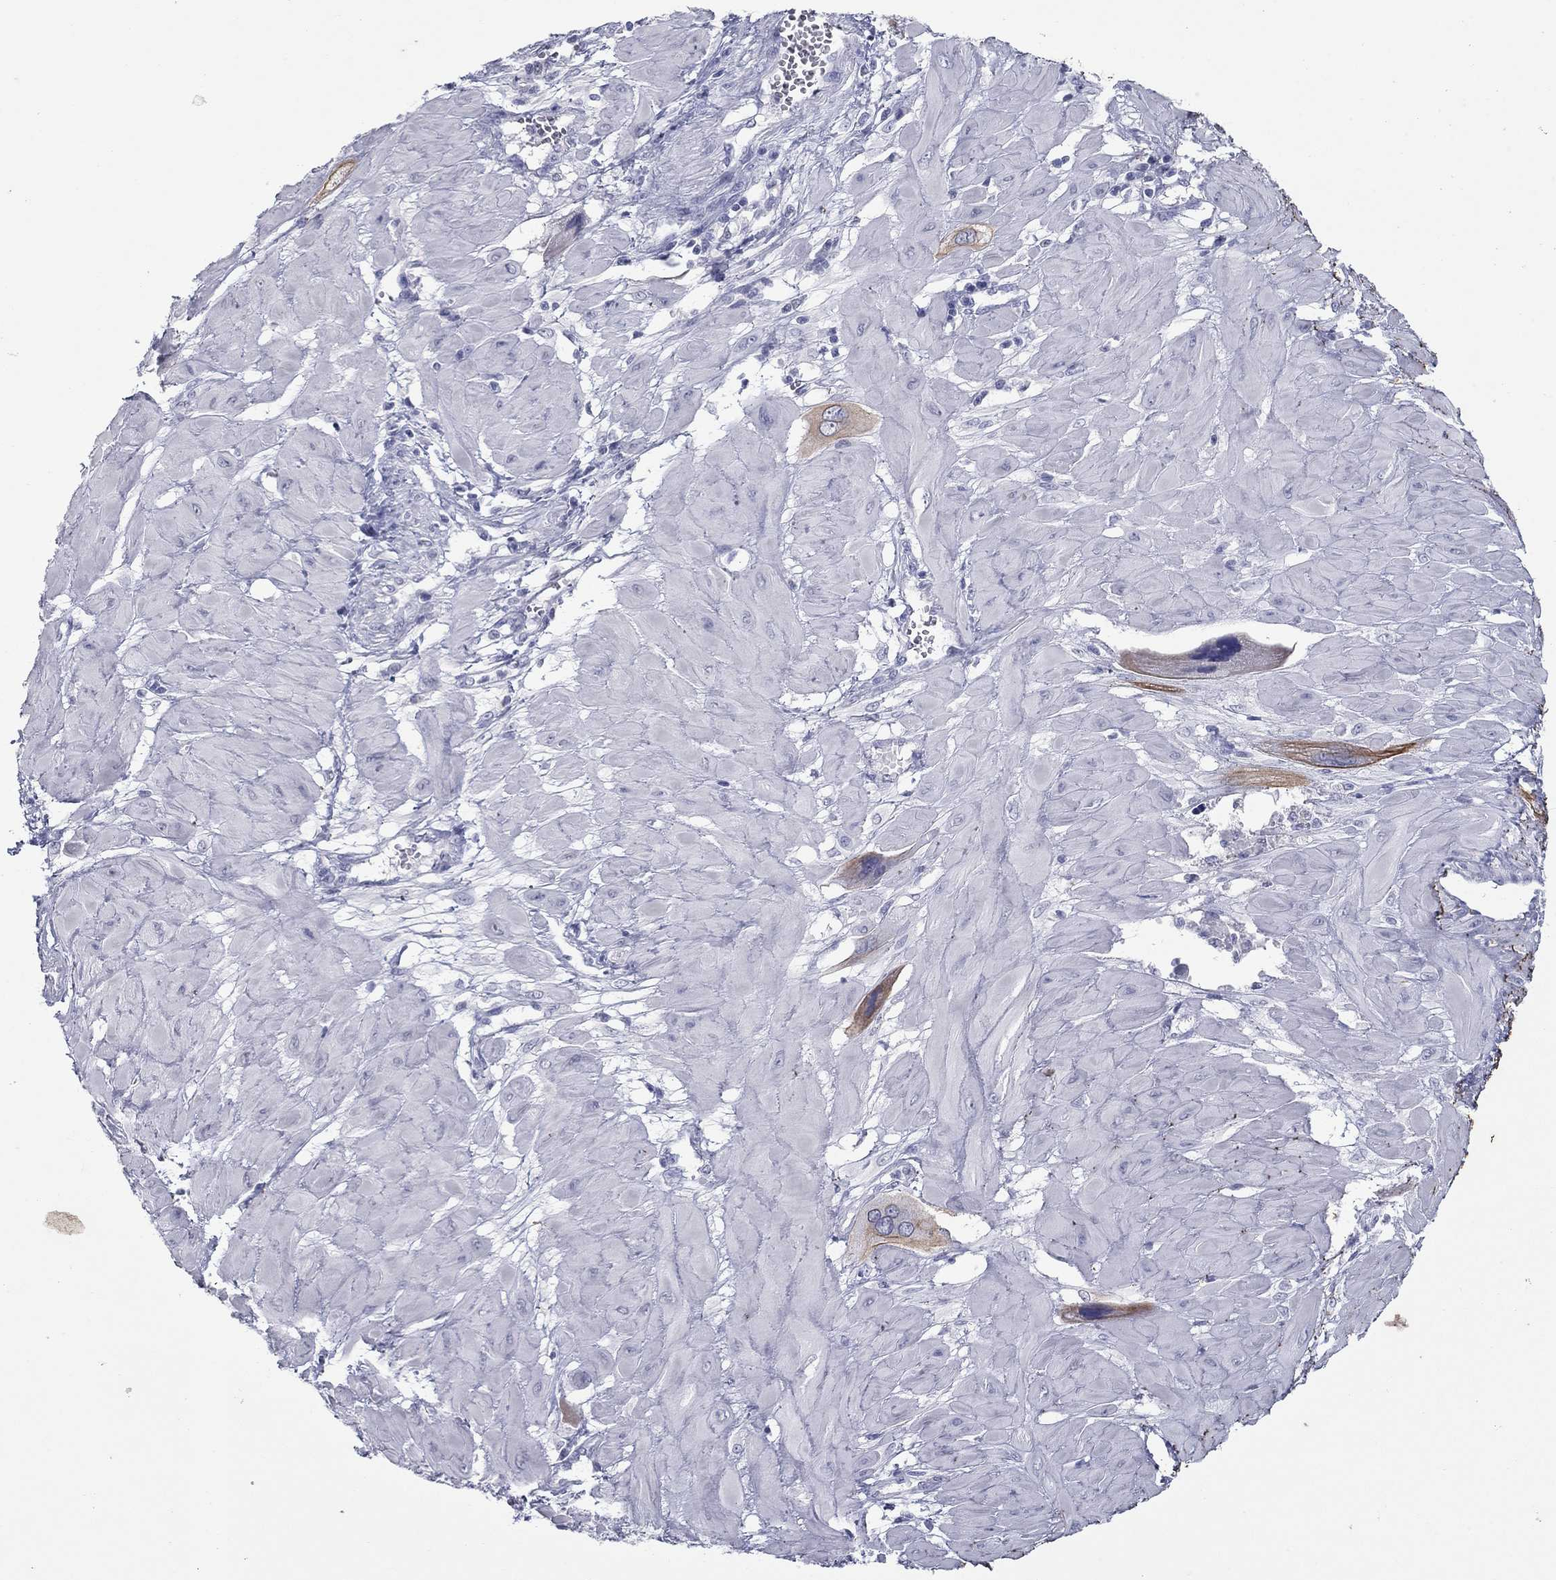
{"staining": {"intensity": "moderate", "quantity": ">75%", "location": "cytoplasmic/membranous"}, "tissue": "cervical cancer", "cell_type": "Tumor cells", "image_type": "cancer", "snomed": [{"axis": "morphology", "description": "Squamous cell carcinoma, NOS"}, {"axis": "topography", "description": "Cervix"}], "caption": "DAB immunohistochemical staining of human cervical cancer (squamous cell carcinoma) demonstrates moderate cytoplasmic/membranous protein expression in about >75% of tumor cells.", "gene": "KRT75", "patient": {"sex": "female", "age": 34}}